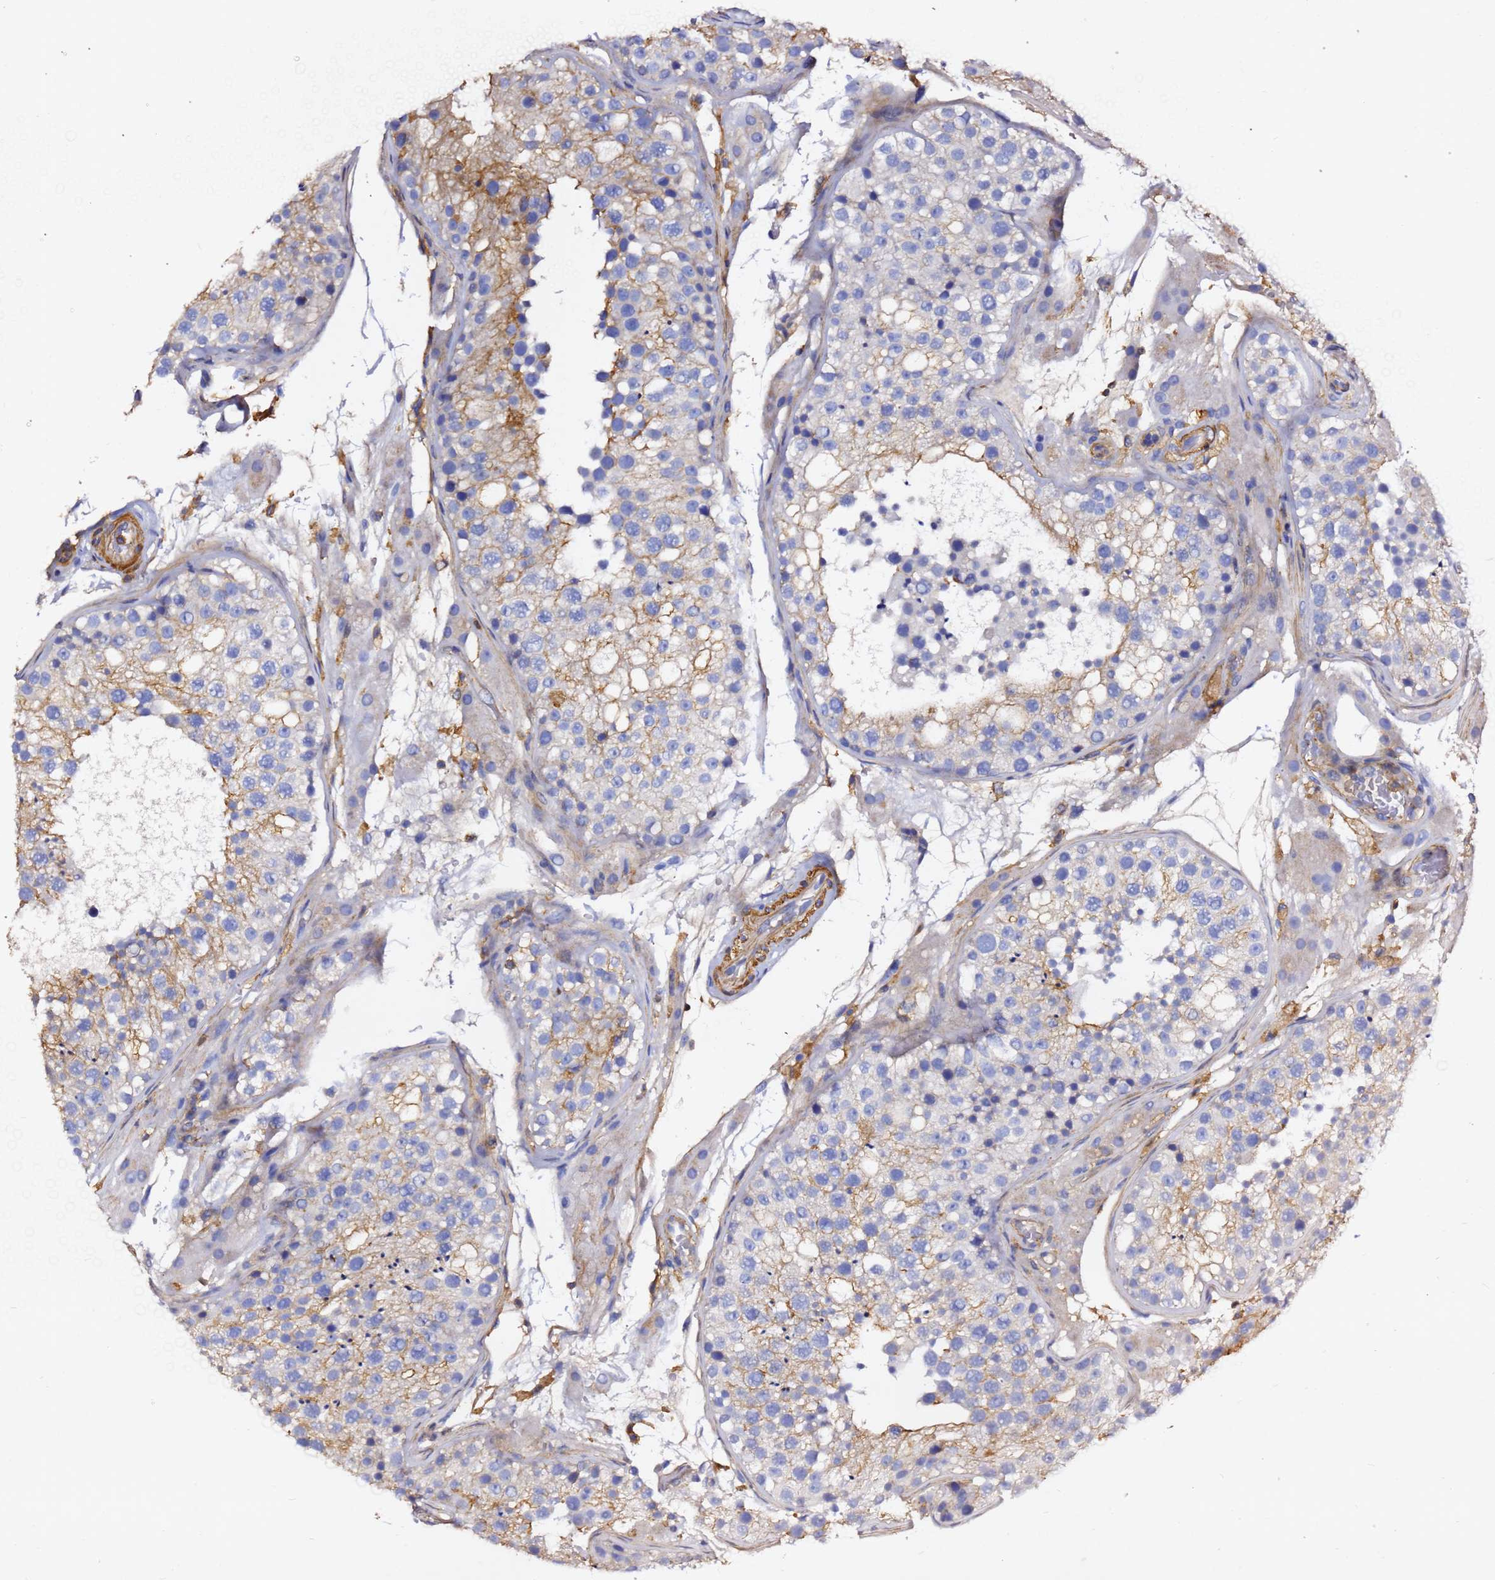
{"staining": {"intensity": "moderate", "quantity": "25%-75%", "location": "cytoplasmic/membranous"}, "tissue": "testis", "cell_type": "Cells in seminiferous ducts", "image_type": "normal", "snomed": [{"axis": "morphology", "description": "Normal tissue, NOS"}, {"axis": "topography", "description": "Testis"}], "caption": "Moderate cytoplasmic/membranous protein staining is appreciated in approximately 25%-75% of cells in seminiferous ducts in testis. The staining is performed using DAB (3,3'-diaminobenzidine) brown chromogen to label protein expression. The nuclei are counter-stained blue using hematoxylin.", "gene": "ACTA1", "patient": {"sex": "male", "age": 26}}